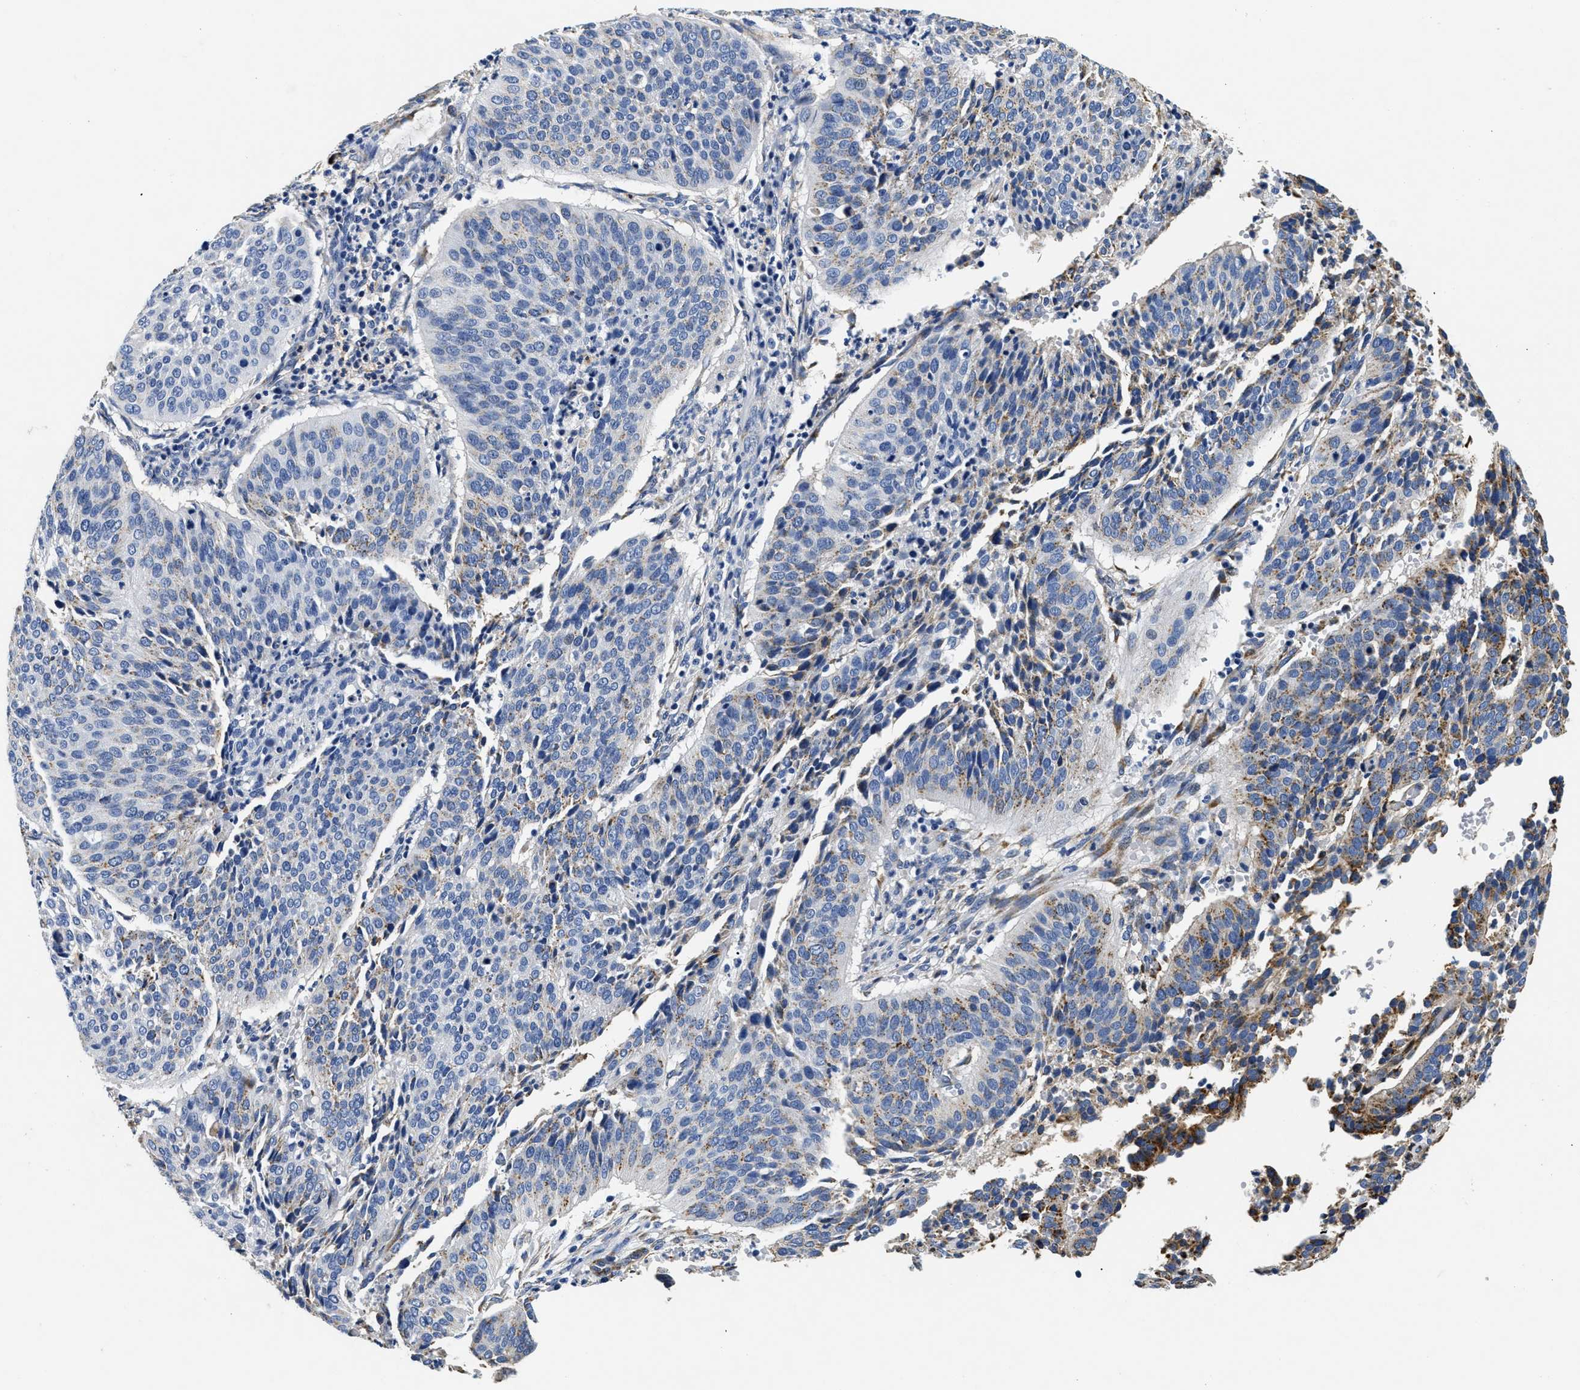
{"staining": {"intensity": "strong", "quantity": "<25%", "location": "cytoplasmic/membranous"}, "tissue": "cervical cancer", "cell_type": "Tumor cells", "image_type": "cancer", "snomed": [{"axis": "morphology", "description": "Normal tissue, NOS"}, {"axis": "morphology", "description": "Squamous cell carcinoma, NOS"}, {"axis": "topography", "description": "Cervix"}], "caption": "Human squamous cell carcinoma (cervical) stained with a protein marker demonstrates strong staining in tumor cells.", "gene": "LAMA3", "patient": {"sex": "female", "age": 39}}